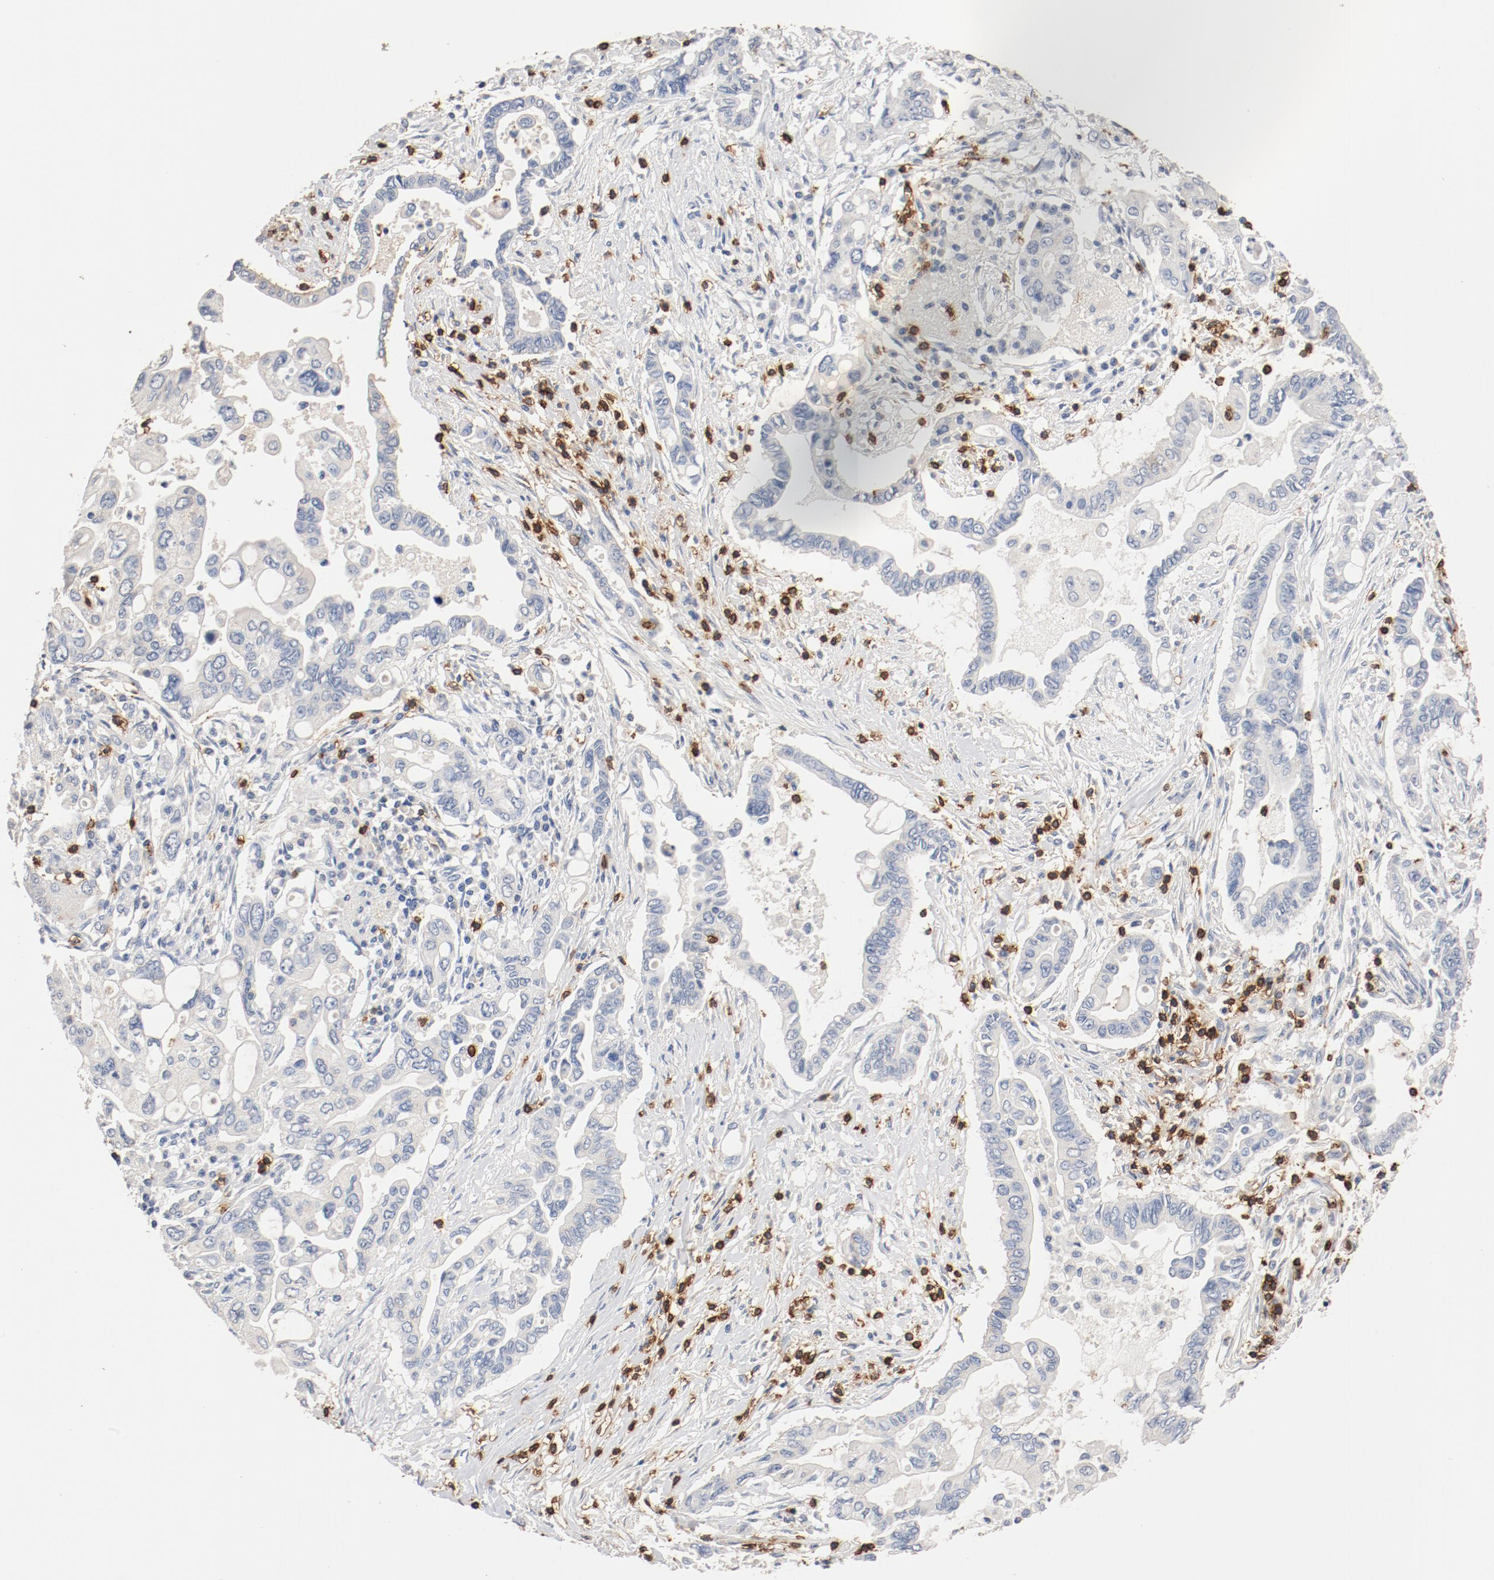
{"staining": {"intensity": "negative", "quantity": "none", "location": "none"}, "tissue": "pancreatic cancer", "cell_type": "Tumor cells", "image_type": "cancer", "snomed": [{"axis": "morphology", "description": "Adenocarcinoma, NOS"}, {"axis": "topography", "description": "Pancreas"}], "caption": "A micrograph of pancreatic cancer stained for a protein exhibits no brown staining in tumor cells.", "gene": "CD247", "patient": {"sex": "female", "age": 57}}